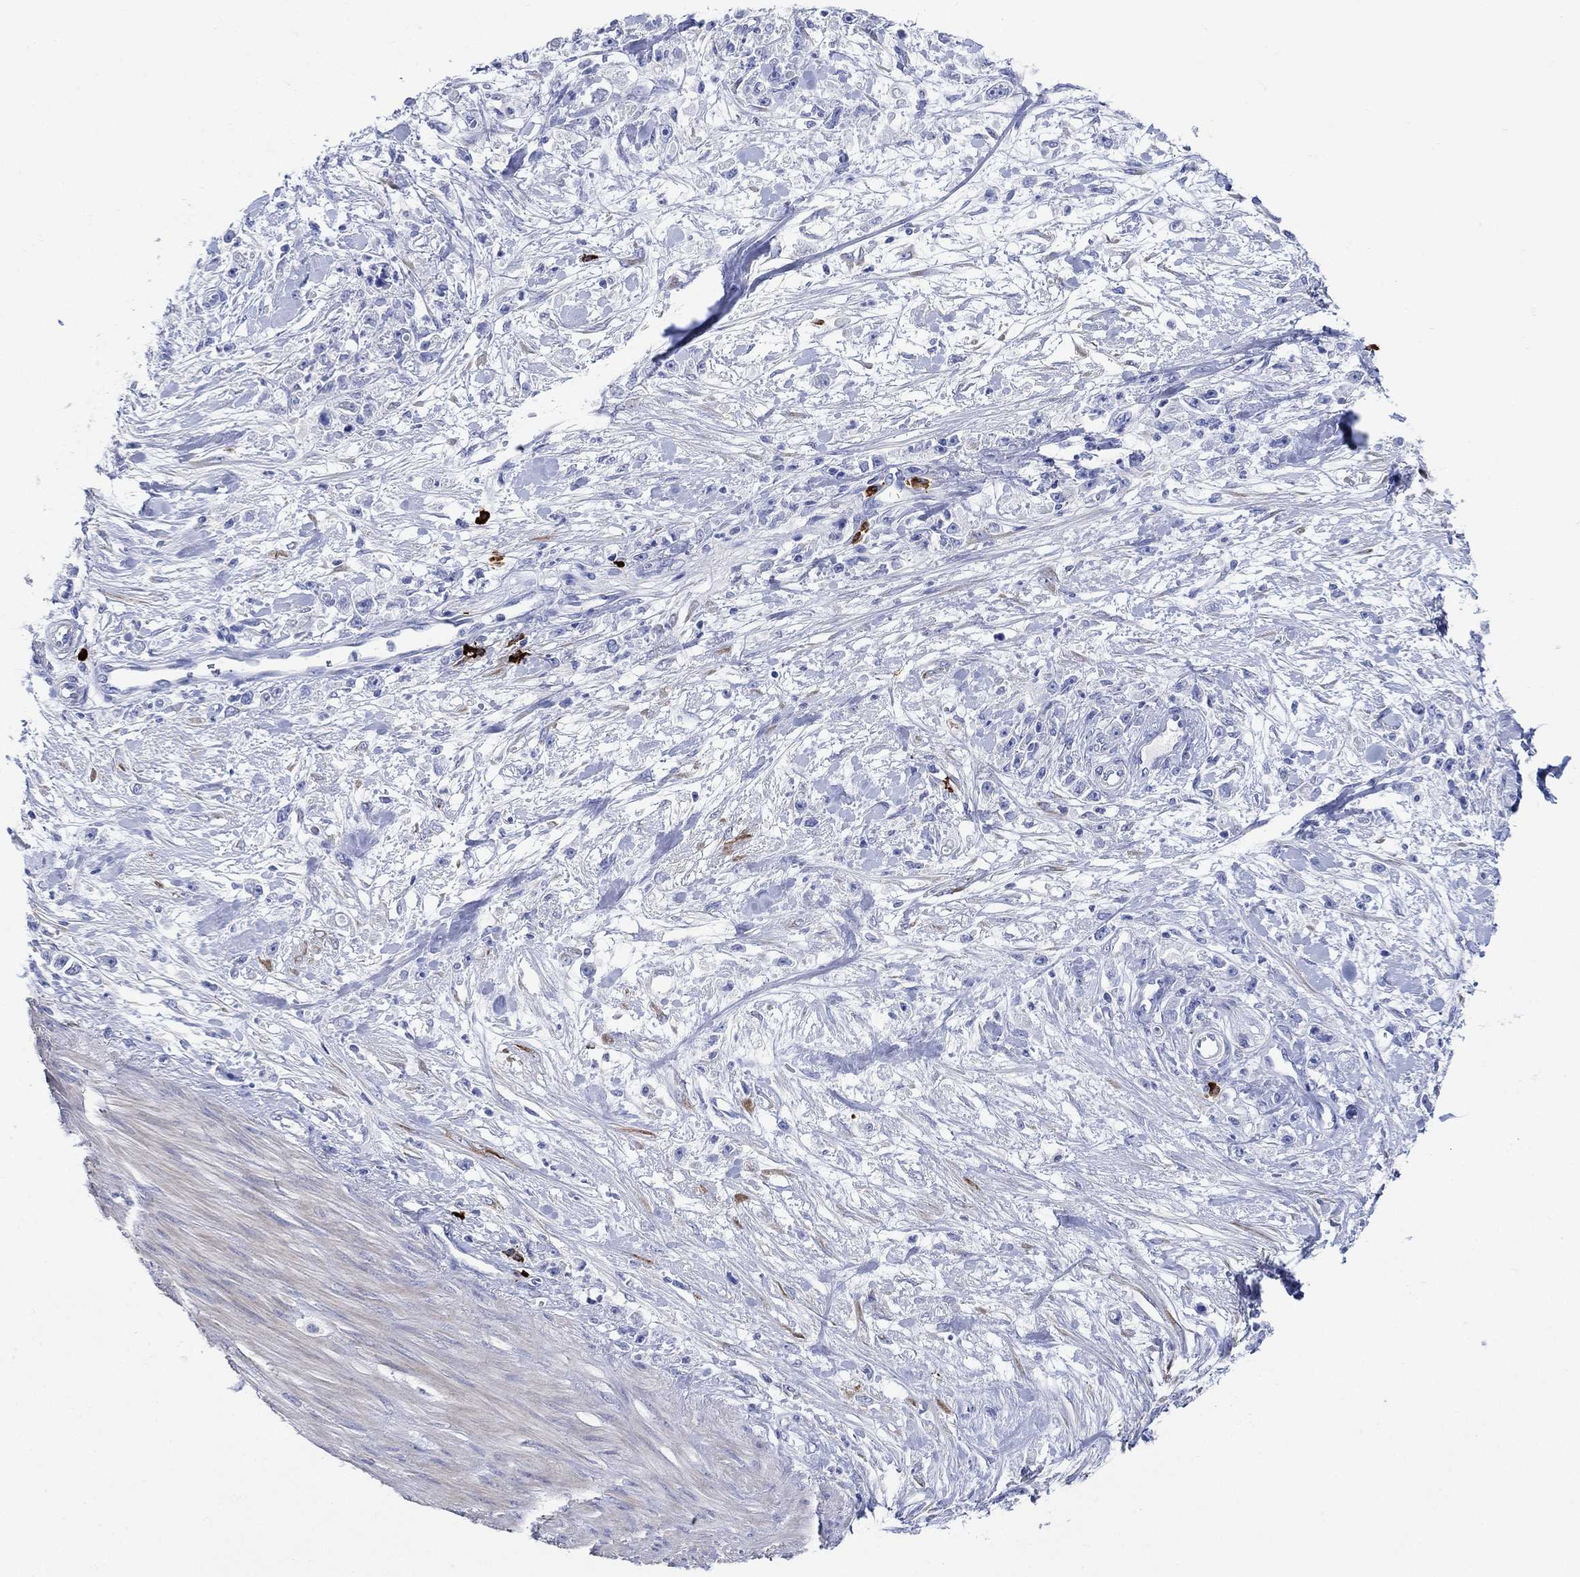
{"staining": {"intensity": "negative", "quantity": "none", "location": "none"}, "tissue": "stomach cancer", "cell_type": "Tumor cells", "image_type": "cancer", "snomed": [{"axis": "morphology", "description": "Adenocarcinoma, NOS"}, {"axis": "topography", "description": "Stomach"}], "caption": "IHC micrograph of neoplastic tissue: stomach adenocarcinoma stained with DAB (3,3'-diaminobenzidine) shows no significant protein positivity in tumor cells.", "gene": "P2RY6", "patient": {"sex": "female", "age": 59}}